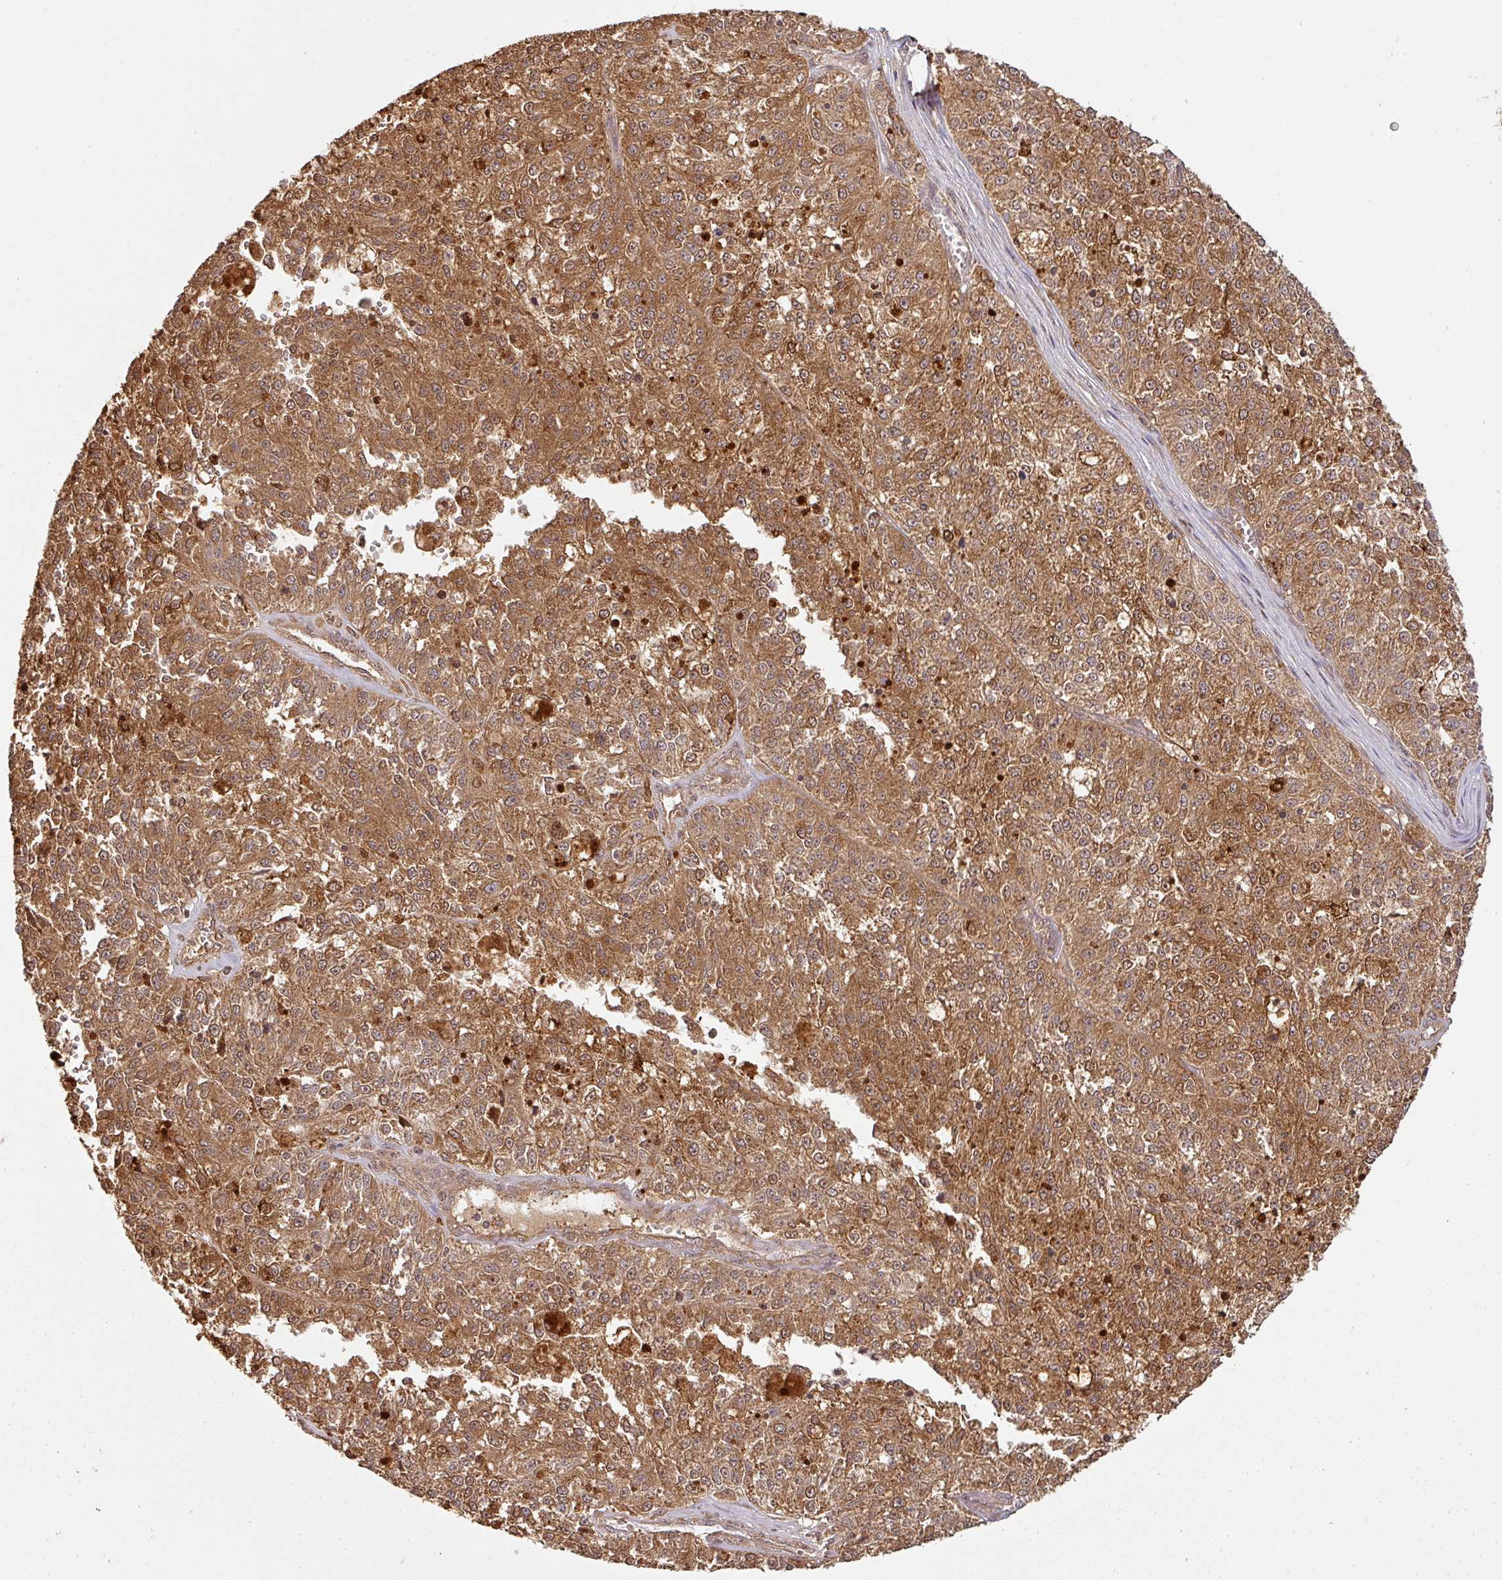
{"staining": {"intensity": "strong", "quantity": ">75%", "location": "cytoplasmic/membranous,nuclear"}, "tissue": "melanoma", "cell_type": "Tumor cells", "image_type": "cancer", "snomed": [{"axis": "morphology", "description": "Malignant melanoma, NOS"}, {"axis": "topography", "description": "Skin"}], "caption": "Immunohistochemical staining of malignant melanoma displays strong cytoplasmic/membranous and nuclear protein expression in approximately >75% of tumor cells.", "gene": "ZNF322", "patient": {"sex": "female", "age": 64}}